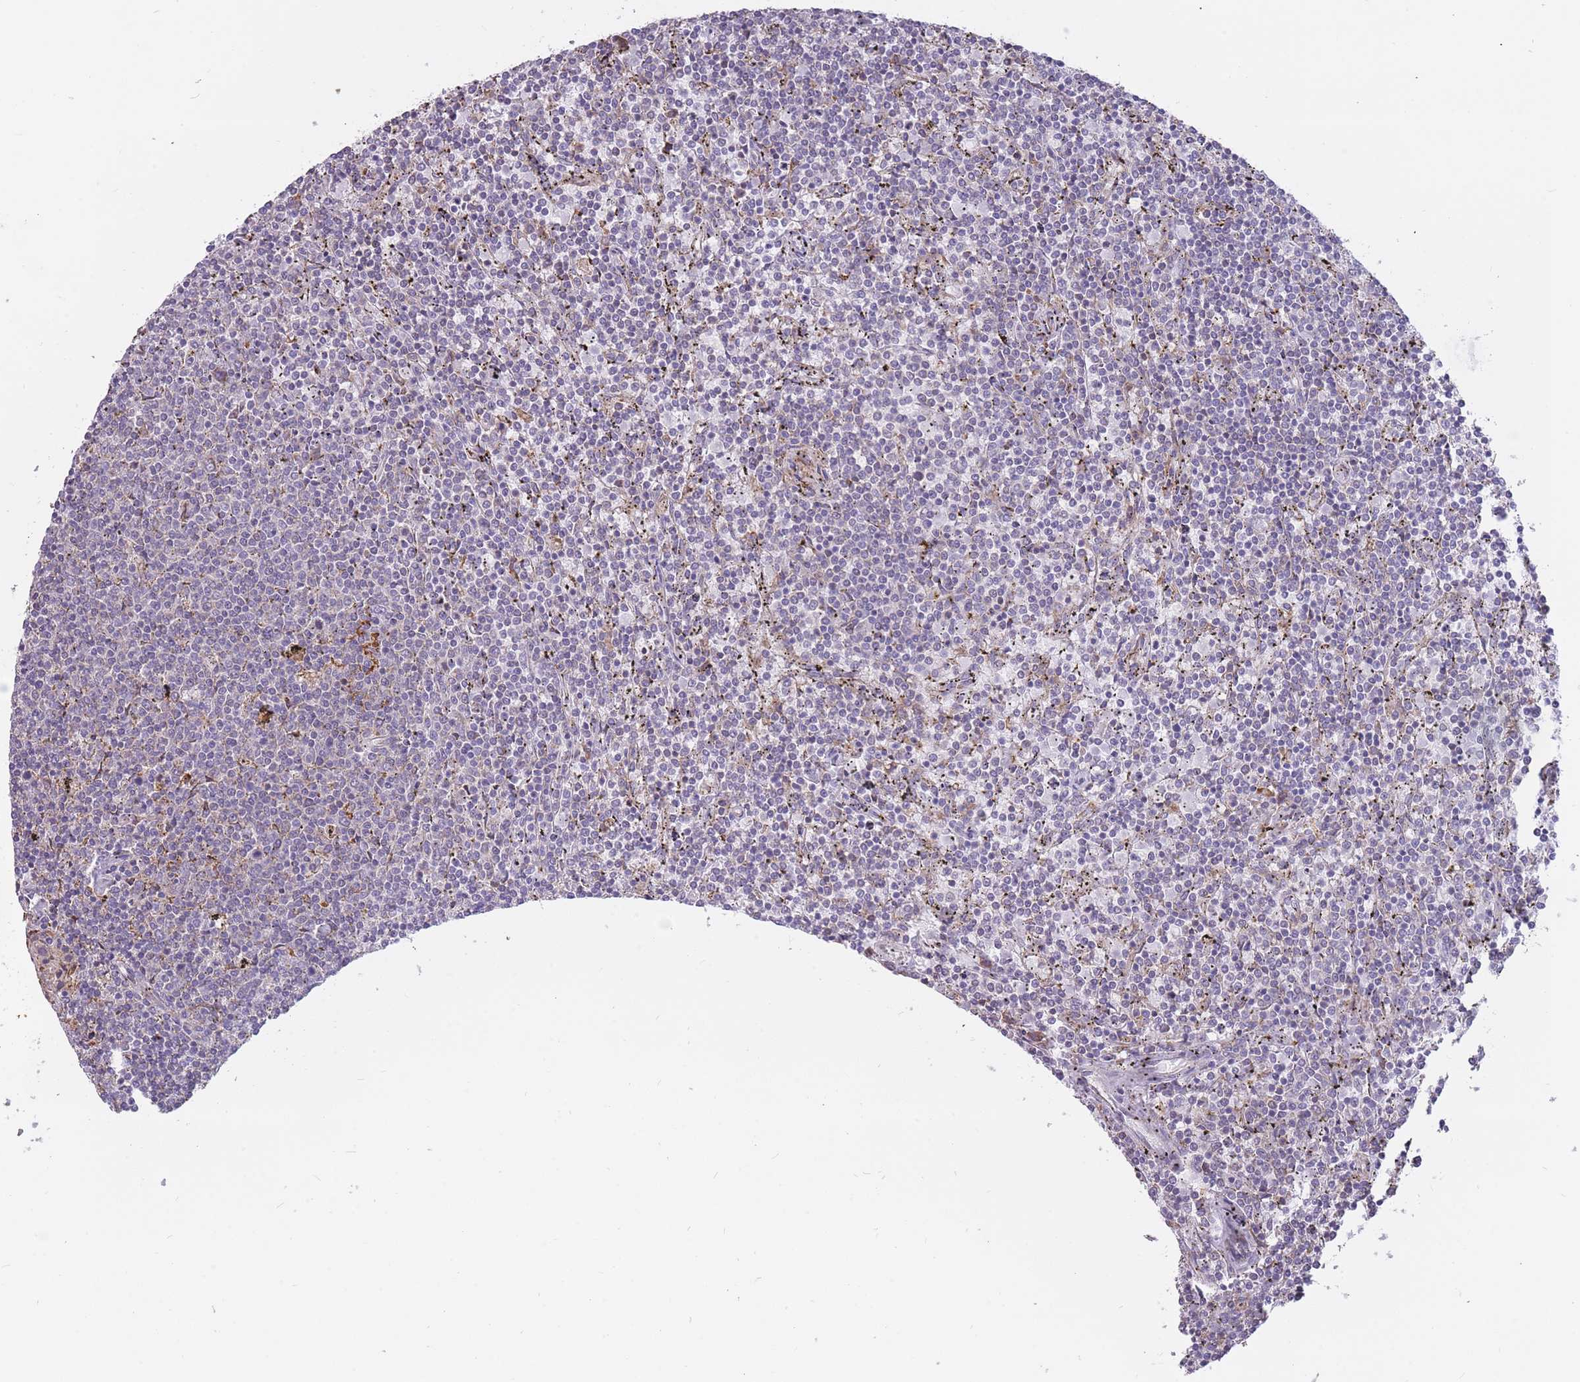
{"staining": {"intensity": "negative", "quantity": "none", "location": "none"}, "tissue": "lymphoma", "cell_type": "Tumor cells", "image_type": "cancer", "snomed": [{"axis": "morphology", "description": "Malignant lymphoma, non-Hodgkin's type, Low grade"}, {"axis": "topography", "description": "Spleen"}], "caption": "Immunohistochemistry of lymphoma displays no expression in tumor cells.", "gene": "TRAPPC5", "patient": {"sex": "female", "age": 50}}